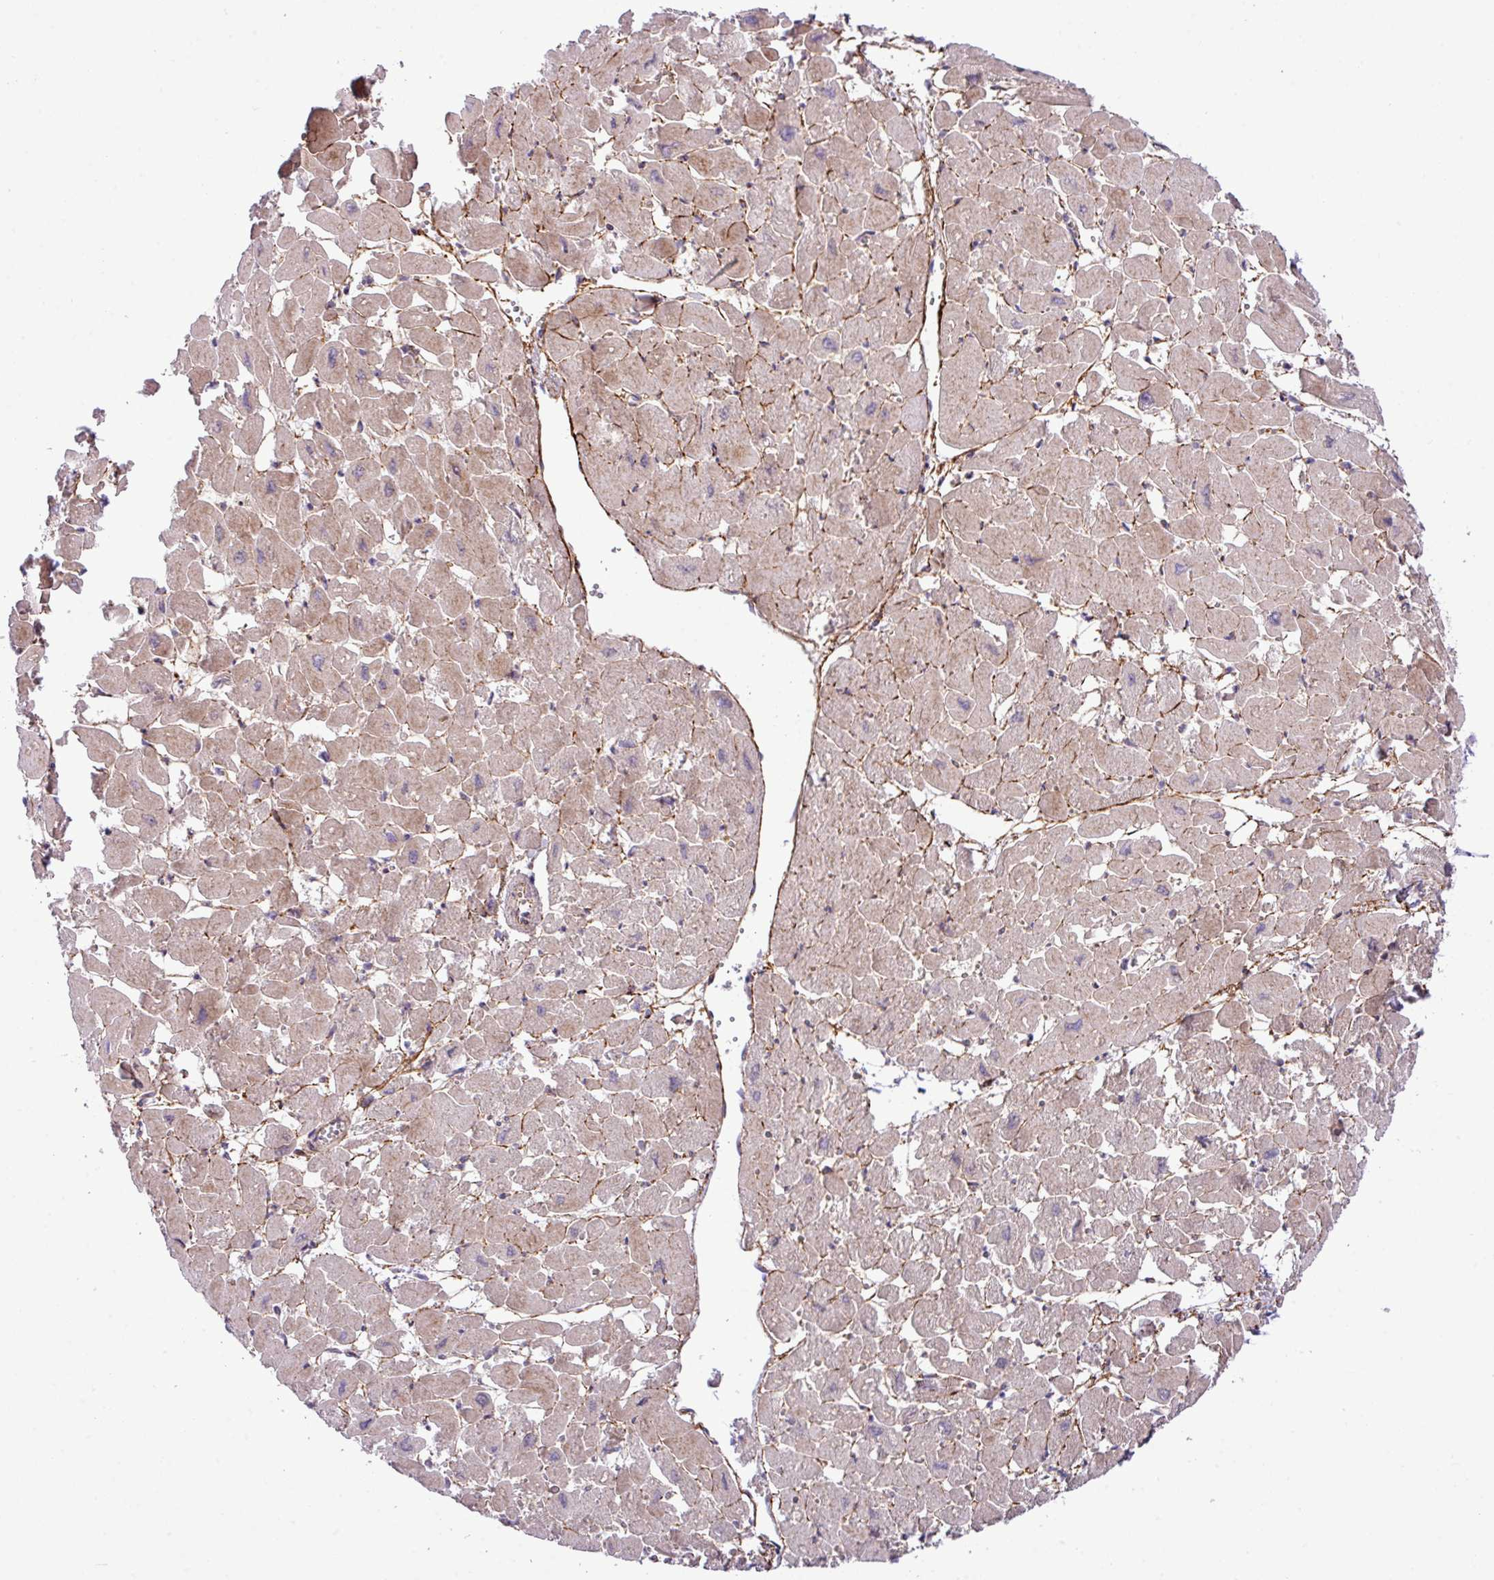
{"staining": {"intensity": "weak", "quantity": ">75%", "location": "cytoplasmic/membranous"}, "tissue": "heart muscle", "cell_type": "Cardiomyocytes", "image_type": "normal", "snomed": [{"axis": "morphology", "description": "Normal tissue, NOS"}, {"axis": "topography", "description": "Heart"}], "caption": "Immunohistochemical staining of benign heart muscle exhibits >75% levels of weak cytoplasmic/membranous protein expression in about >75% of cardiomyocytes. The protein of interest is shown in brown color, while the nuclei are stained blue.", "gene": "ZNF569", "patient": {"sex": "male", "age": 54}}